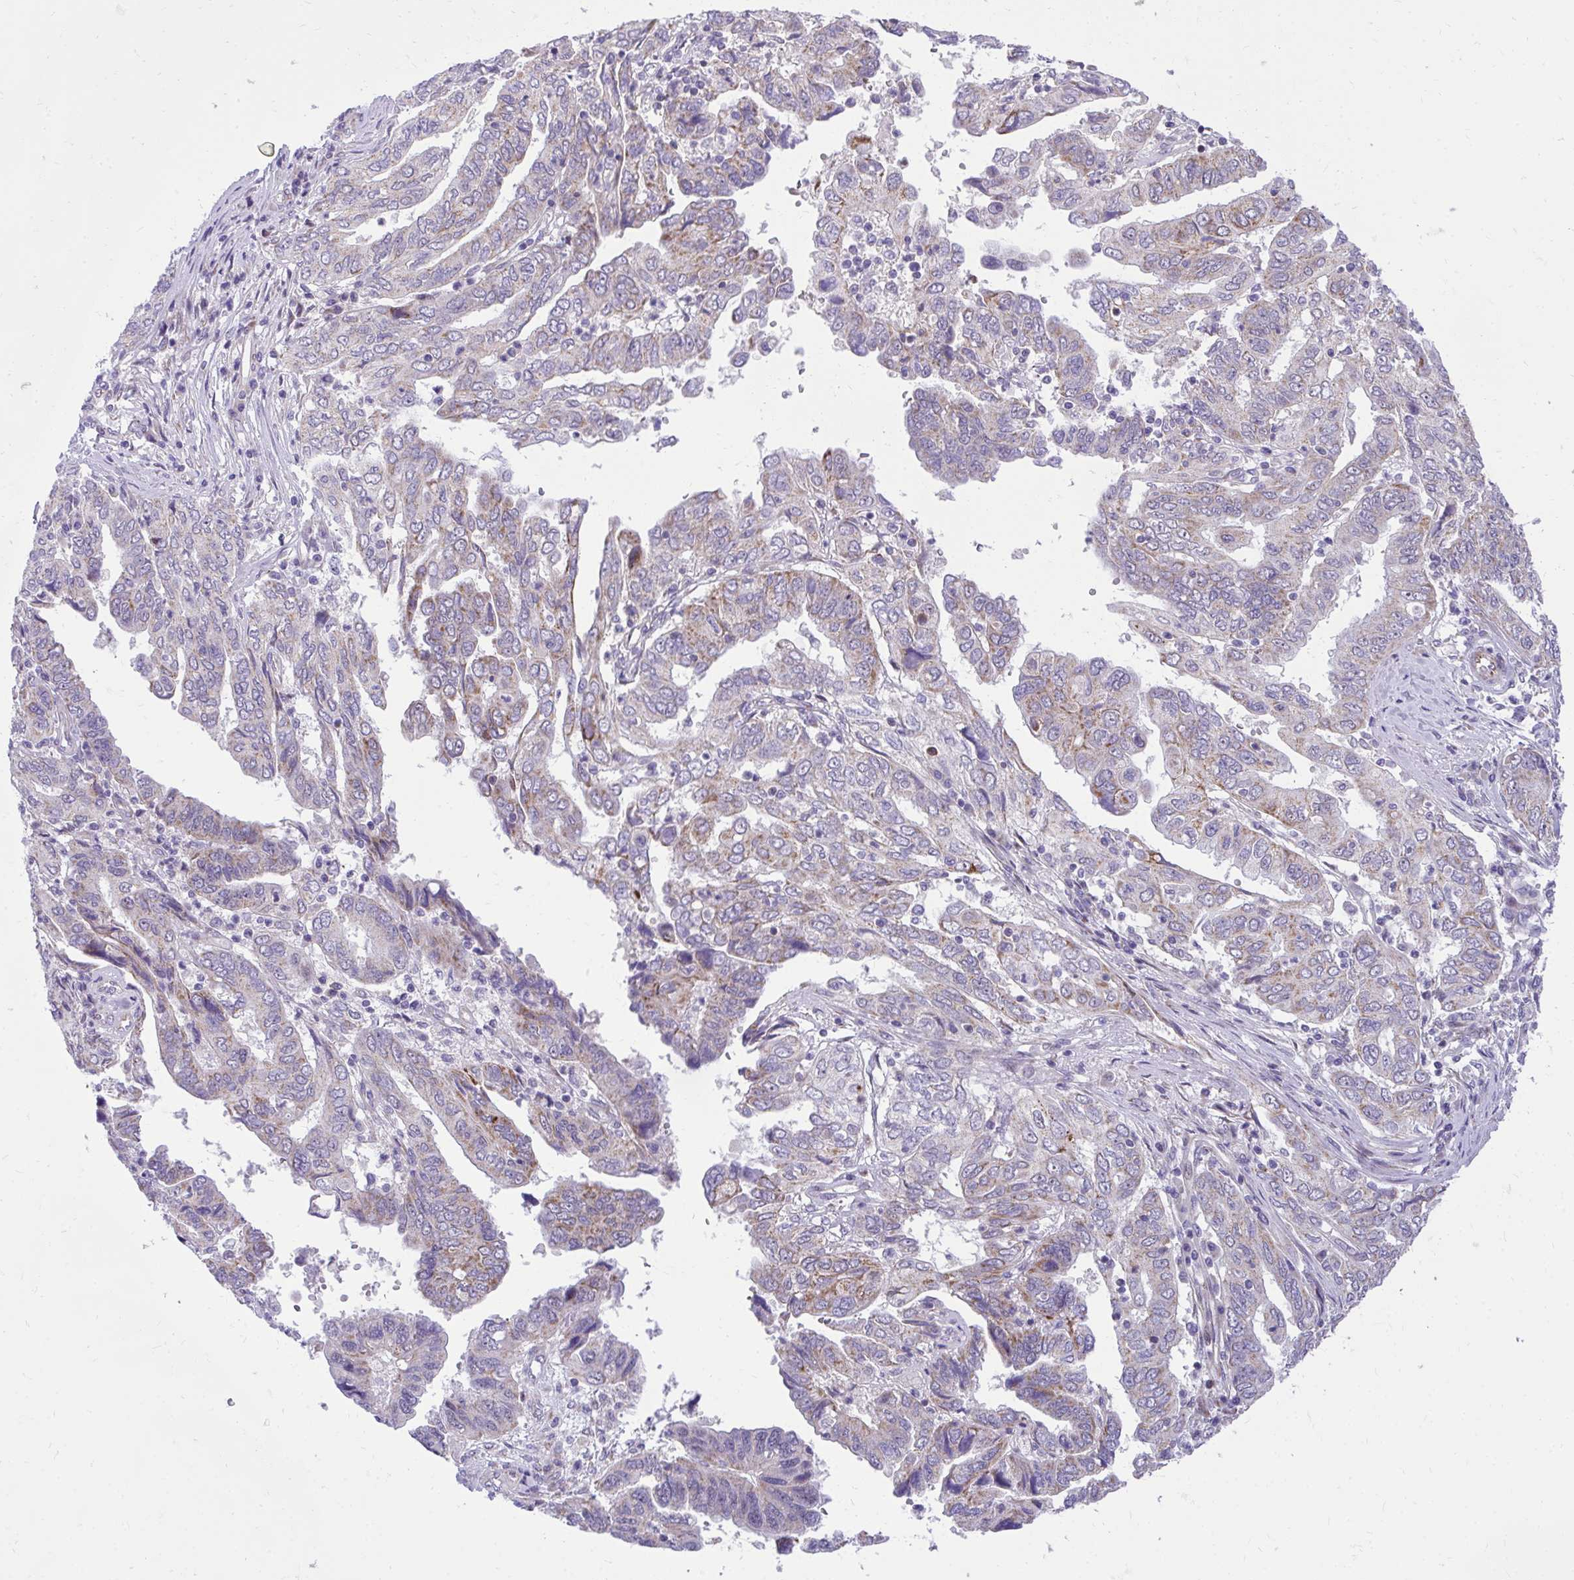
{"staining": {"intensity": "moderate", "quantity": "<25%", "location": "cytoplasmic/membranous"}, "tissue": "ovarian cancer", "cell_type": "Tumor cells", "image_type": "cancer", "snomed": [{"axis": "morphology", "description": "Cystadenocarcinoma, serous, NOS"}, {"axis": "topography", "description": "Ovary"}], "caption": "Protein expression analysis of human ovarian cancer (serous cystadenocarcinoma) reveals moderate cytoplasmic/membranous expression in about <25% of tumor cells.", "gene": "GPRIN3", "patient": {"sex": "female", "age": 79}}